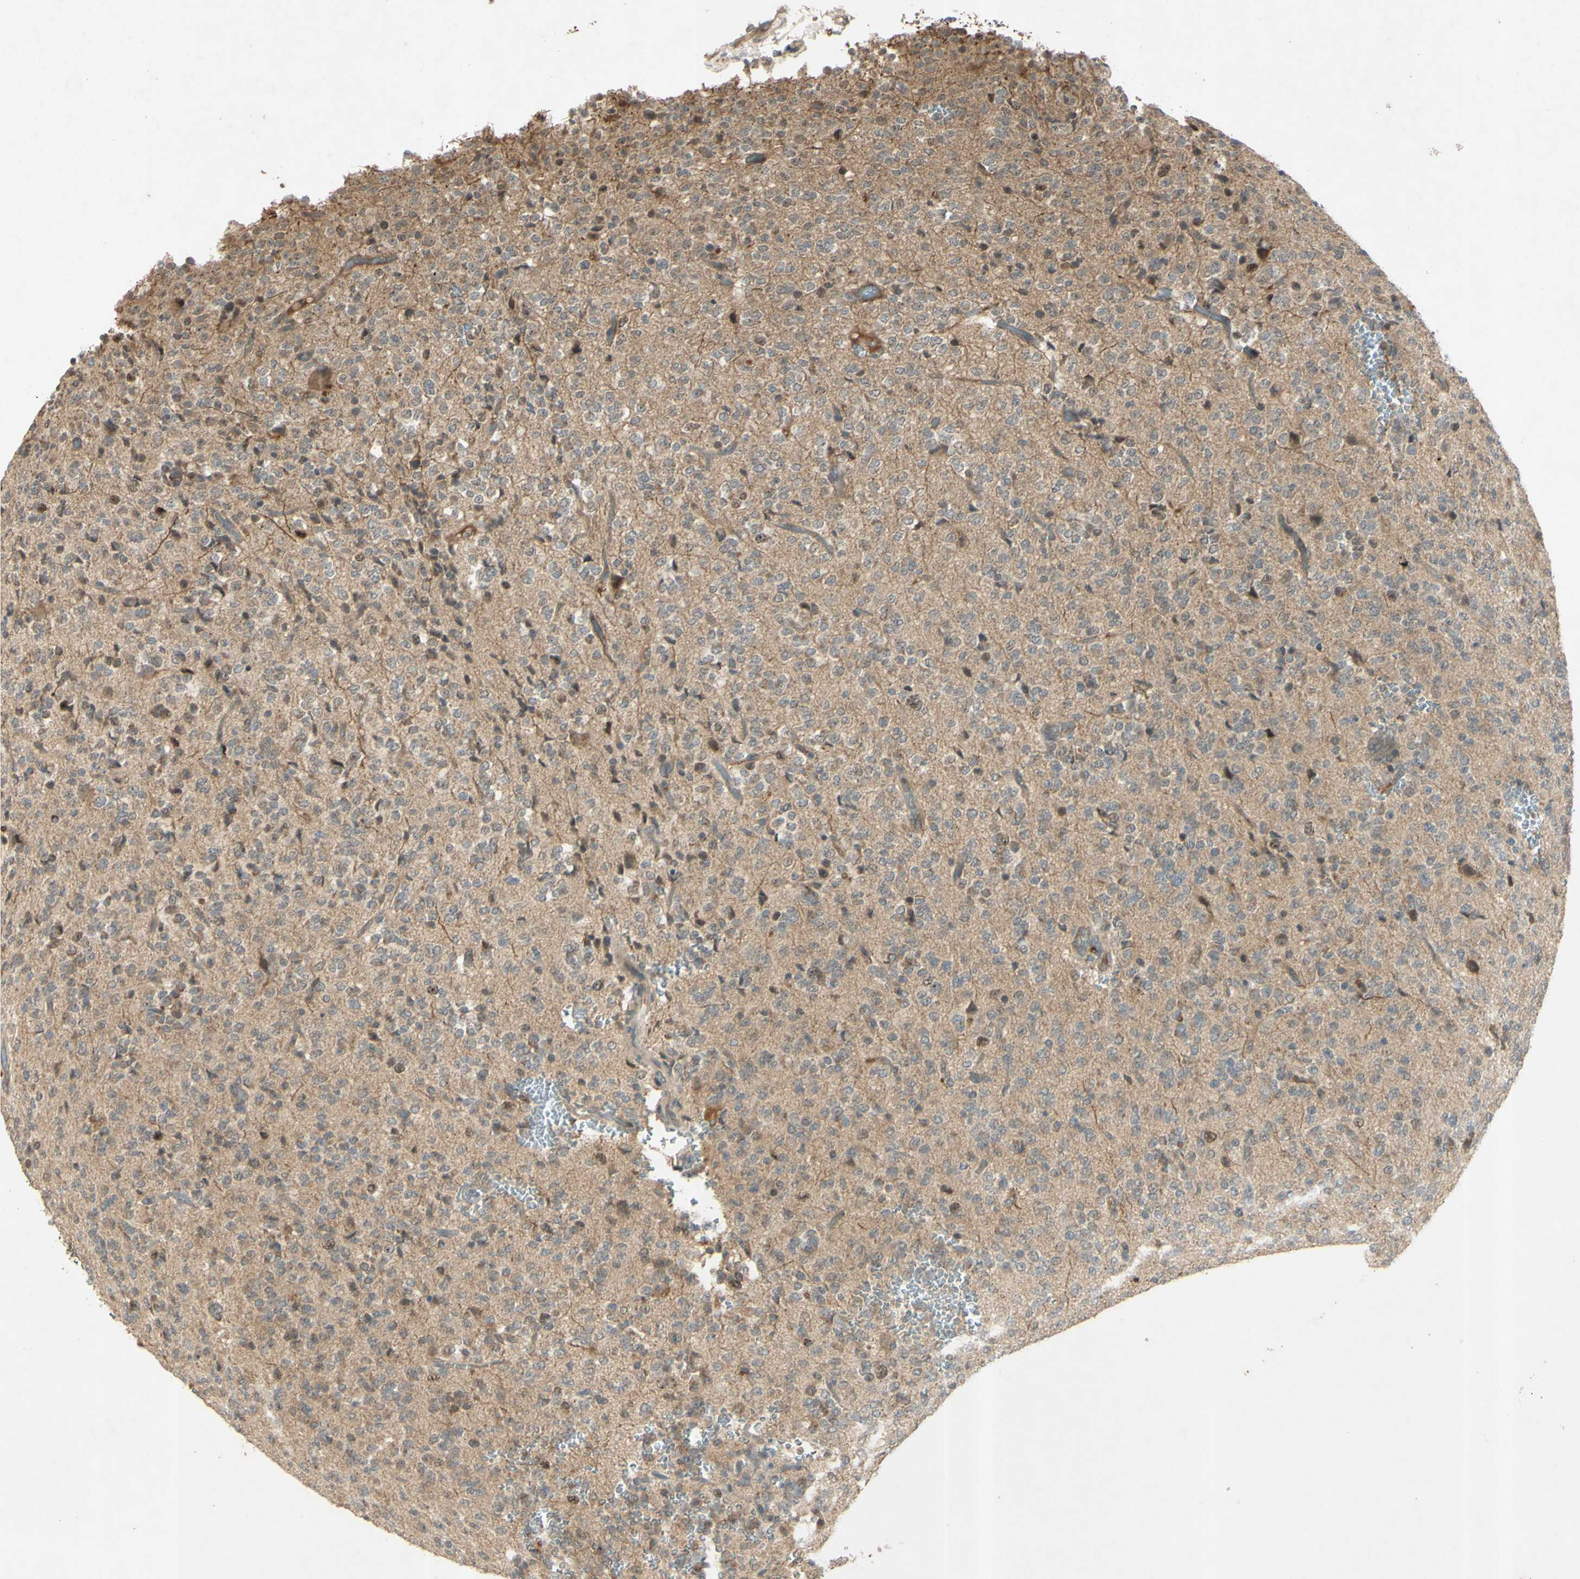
{"staining": {"intensity": "negative", "quantity": "none", "location": "none"}, "tissue": "glioma", "cell_type": "Tumor cells", "image_type": "cancer", "snomed": [{"axis": "morphology", "description": "Glioma, malignant, Low grade"}, {"axis": "topography", "description": "Brain"}], "caption": "The image exhibits no staining of tumor cells in glioma. The staining was performed using DAB to visualize the protein expression in brown, while the nuclei were stained in blue with hematoxylin (Magnification: 20x).", "gene": "RAD18", "patient": {"sex": "male", "age": 38}}